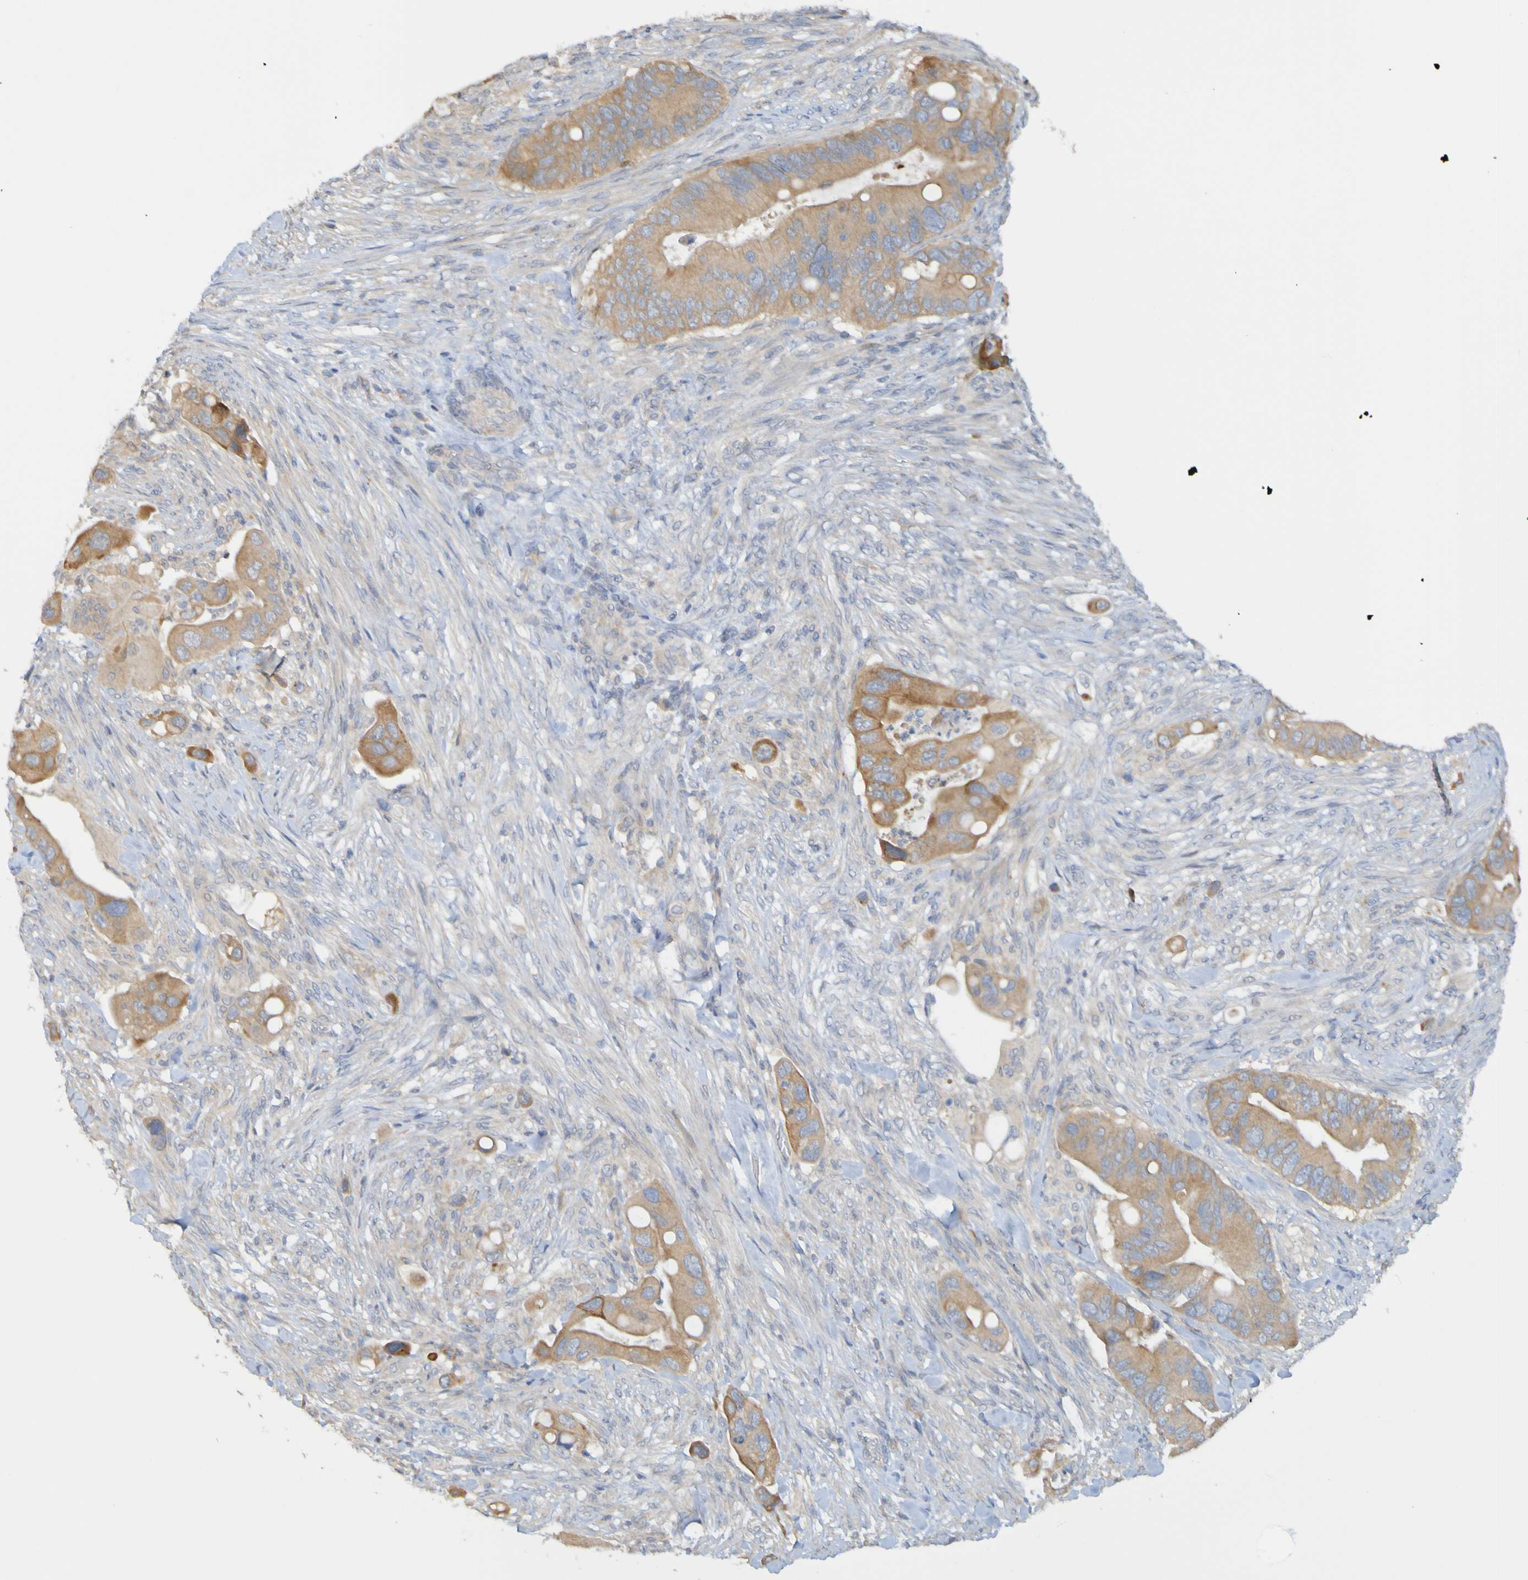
{"staining": {"intensity": "moderate", "quantity": ">75%", "location": "cytoplasmic/membranous"}, "tissue": "colorectal cancer", "cell_type": "Tumor cells", "image_type": "cancer", "snomed": [{"axis": "morphology", "description": "Adenocarcinoma, NOS"}, {"axis": "topography", "description": "Rectum"}], "caption": "Colorectal adenocarcinoma stained with DAB immunohistochemistry displays medium levels of moderate cytoplasmic/membranous staining in approximately >75% of tumor cells.", "gene": "NAV2", "patient": {"sex": "female", "age": 57}}